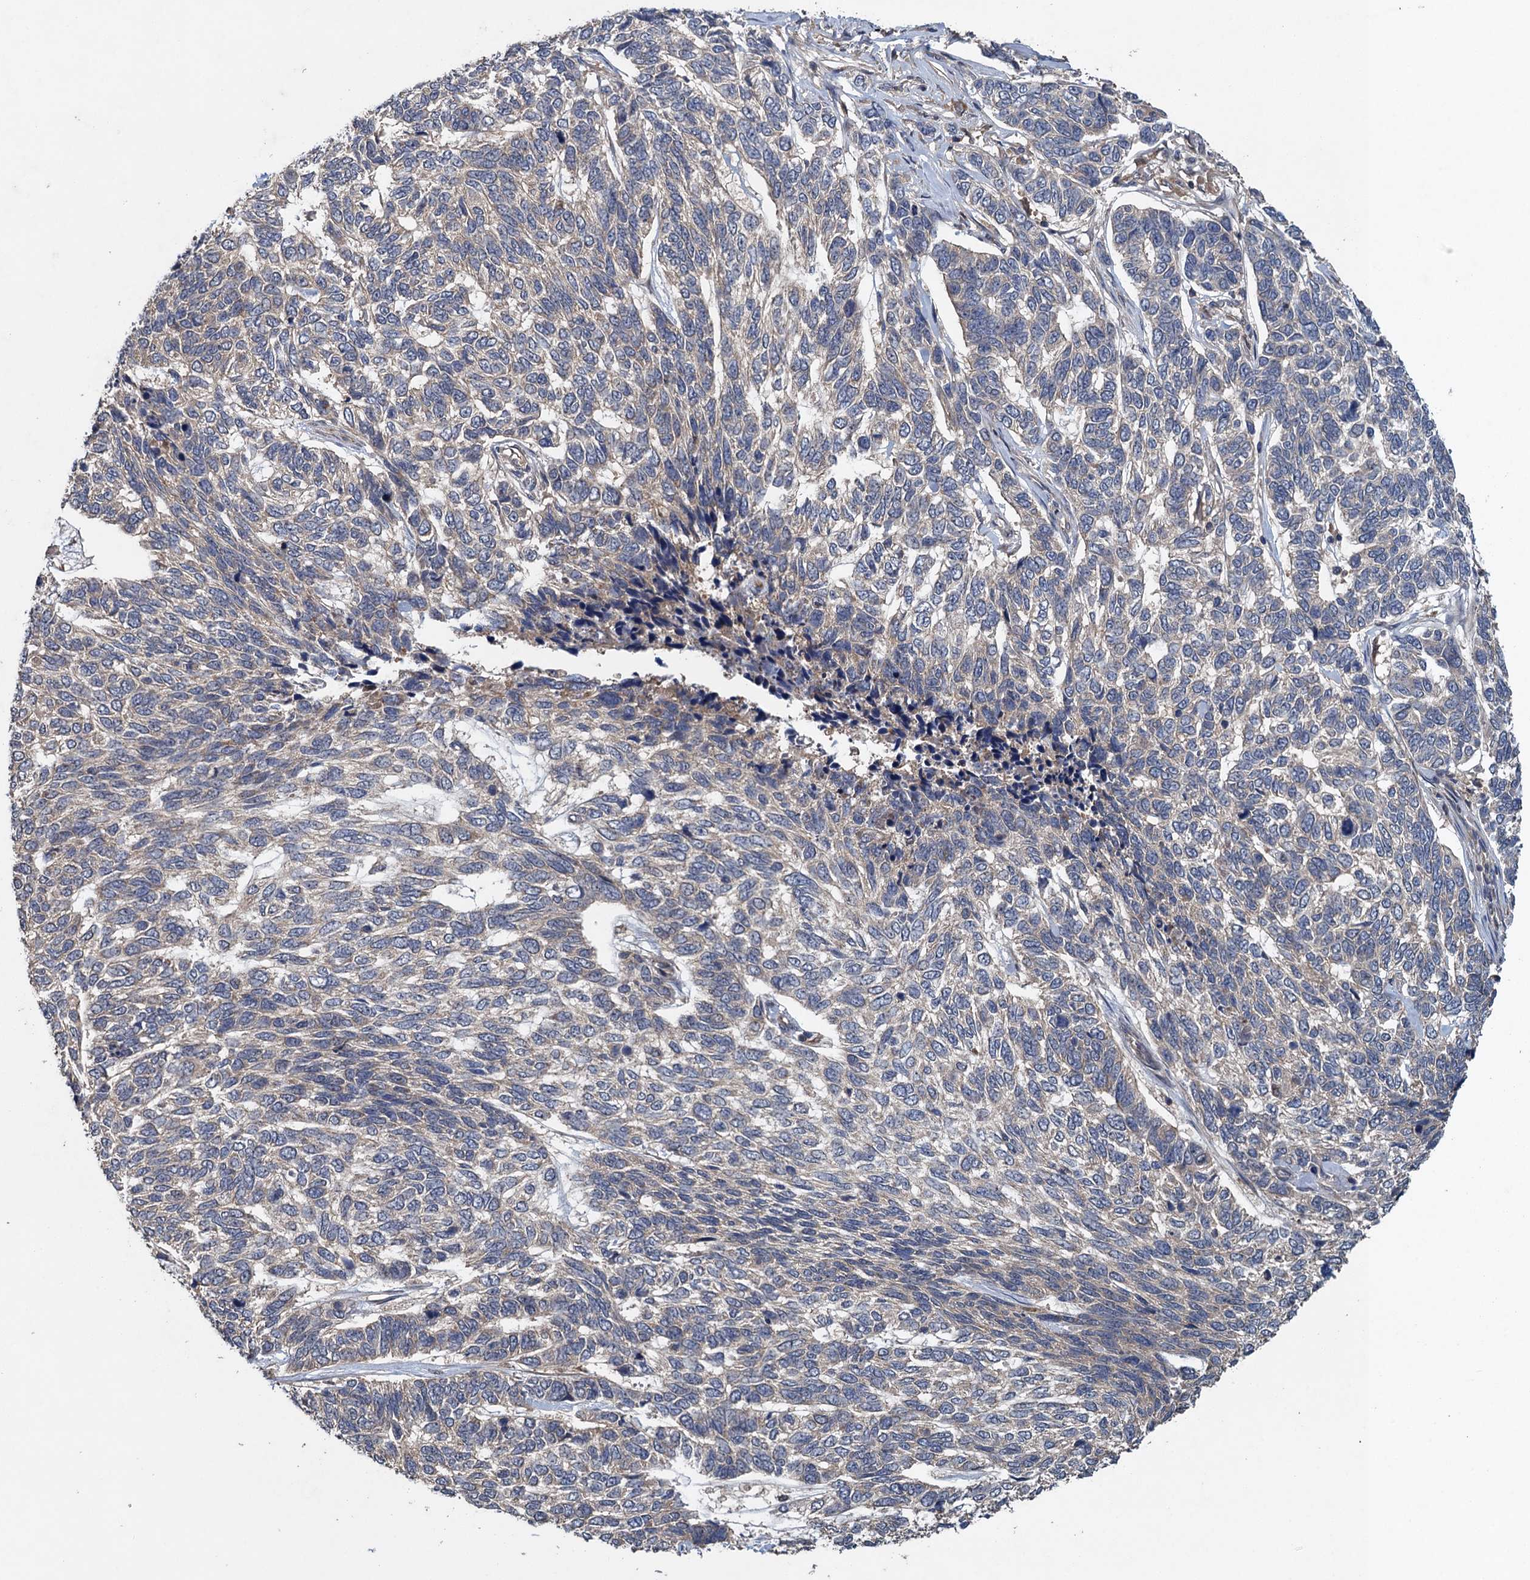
{"staining": {"intensity": "negative", "quantity": "none", "location": "none"}, "tissue": "skin cancer", "cell_type": "Tumor cells", "image_type": "cancer", "snomed": [{"axis": "morphology", "description": "Basal cell carcinoma"}, {"axis": "topography", "description": "Skin"}], "caption": "Tumor cells are negative for brown protein staining in basal cell carcinoma (skin).", "gene": "CNTN5", "patient": {"sex": "female", "age": 65}}